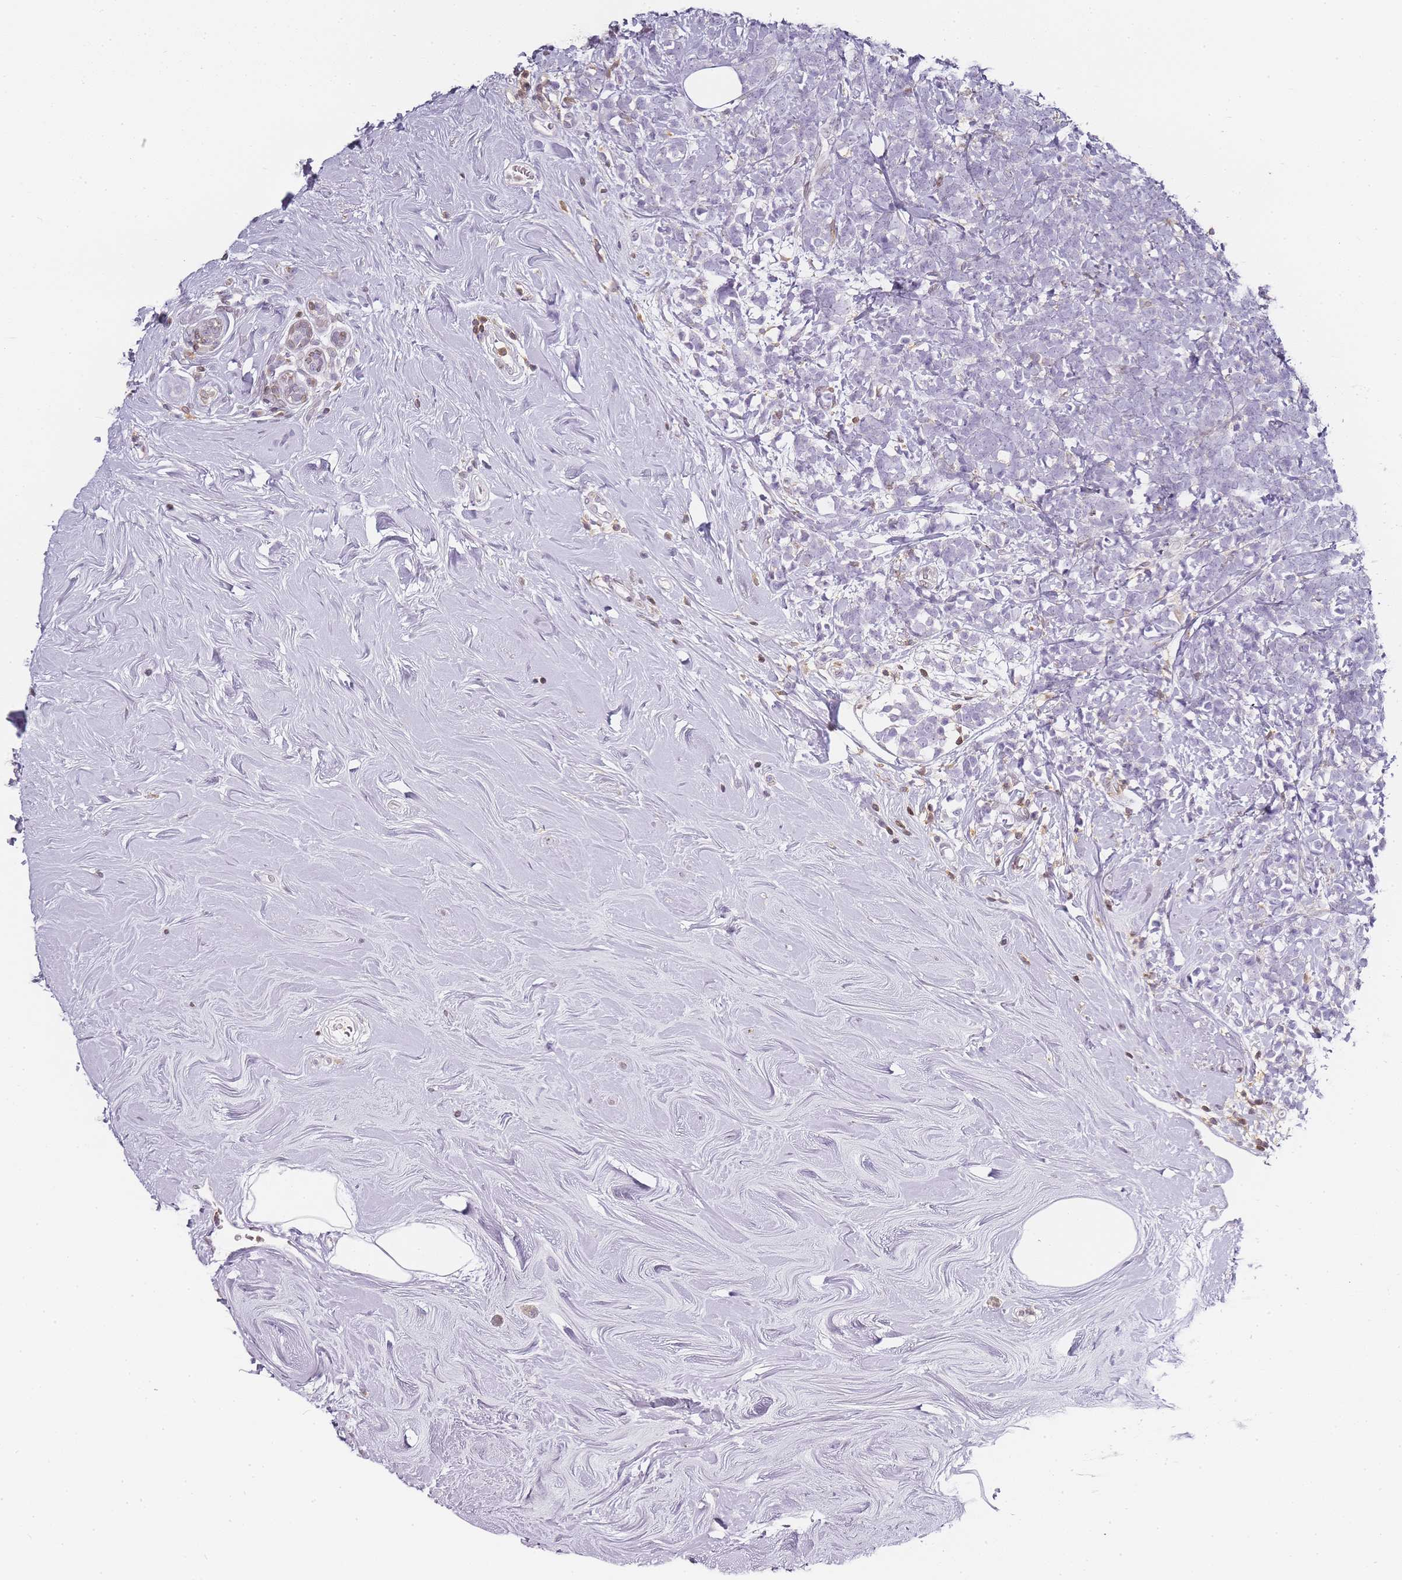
{"staining": {"intensity": "negative", "quantity": "none", "location": "none"}, "tissue": "breast cancer", "cell_type": "Tumor cells", "image_type": "cancer", "snomed": [{"axis": "morphology", "description": "Lobular carcinoma"}, {"axis": "topography", "description": "Breast"}], "caption": "Immunohistochemistry (IHC) photomicrograph of human breast lobular carcinoma stained for a protein (brown), which demonstrates no expression in tumor cells.", "gene": "JAKMIP1", "patient": {"sex": "female", "age": 58}}